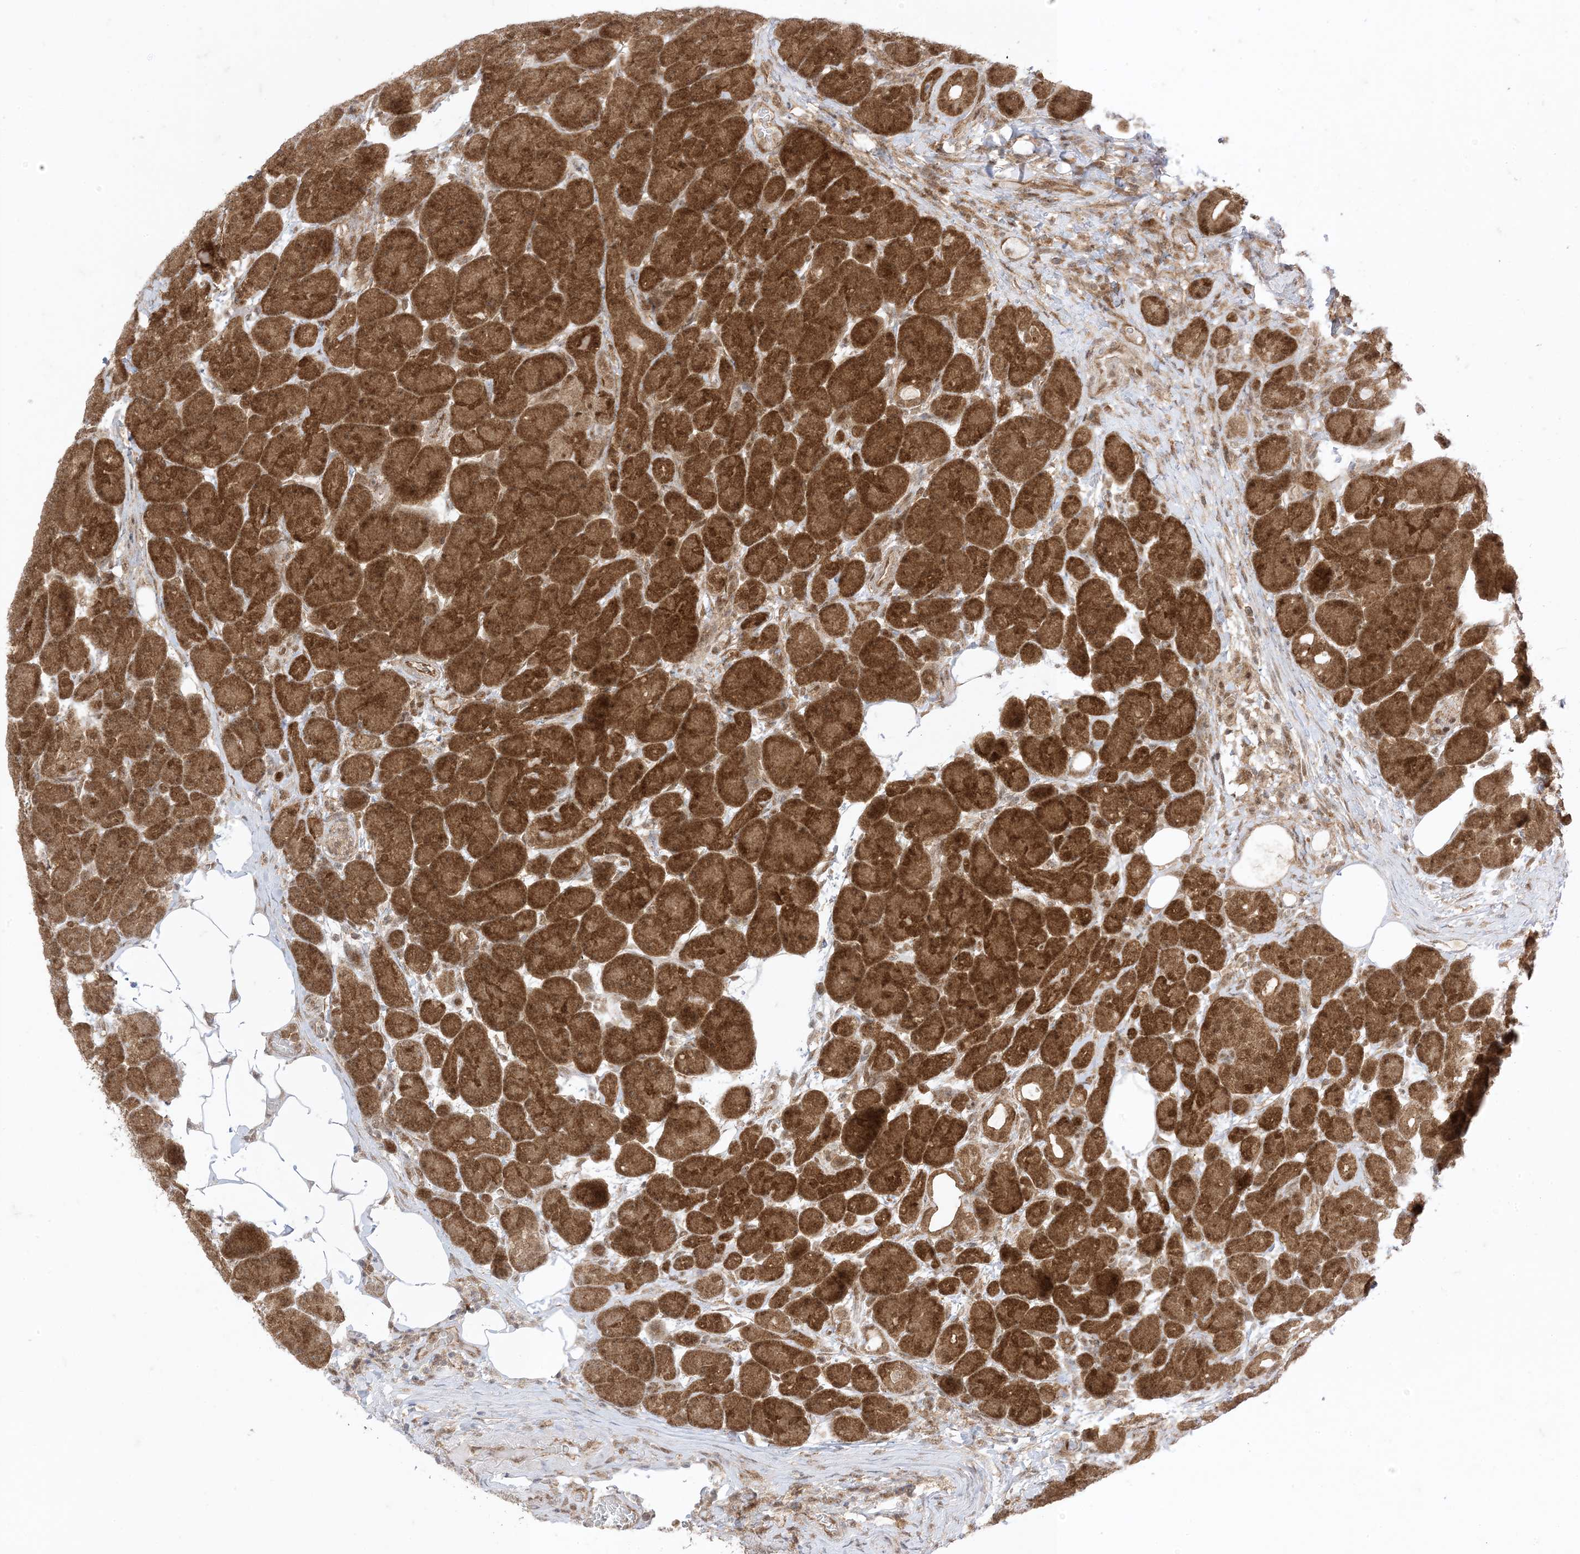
{"staining": {"intensity": "strong", "quantity": ">75%", "location": "cytoplasmic/membranous,nuclear"}, "tissue": "pancreas", "cell_type": "Exocrine glandular cells", "image_type": "normal", "snomed": [{"axis": "morphology", "description": "Normal tissue, NOS"}, {"axis": "topography", "description": "Pancreas"}], "caption": "DAB immunohistochemical staining of benign human pancreas exhibits strong cytoplasmic/membranous,nuclear protein staining in about >75% of exocrine glandular cells.", "gene": "PTPA", "patient": {"sex": "male", "age": 63}}